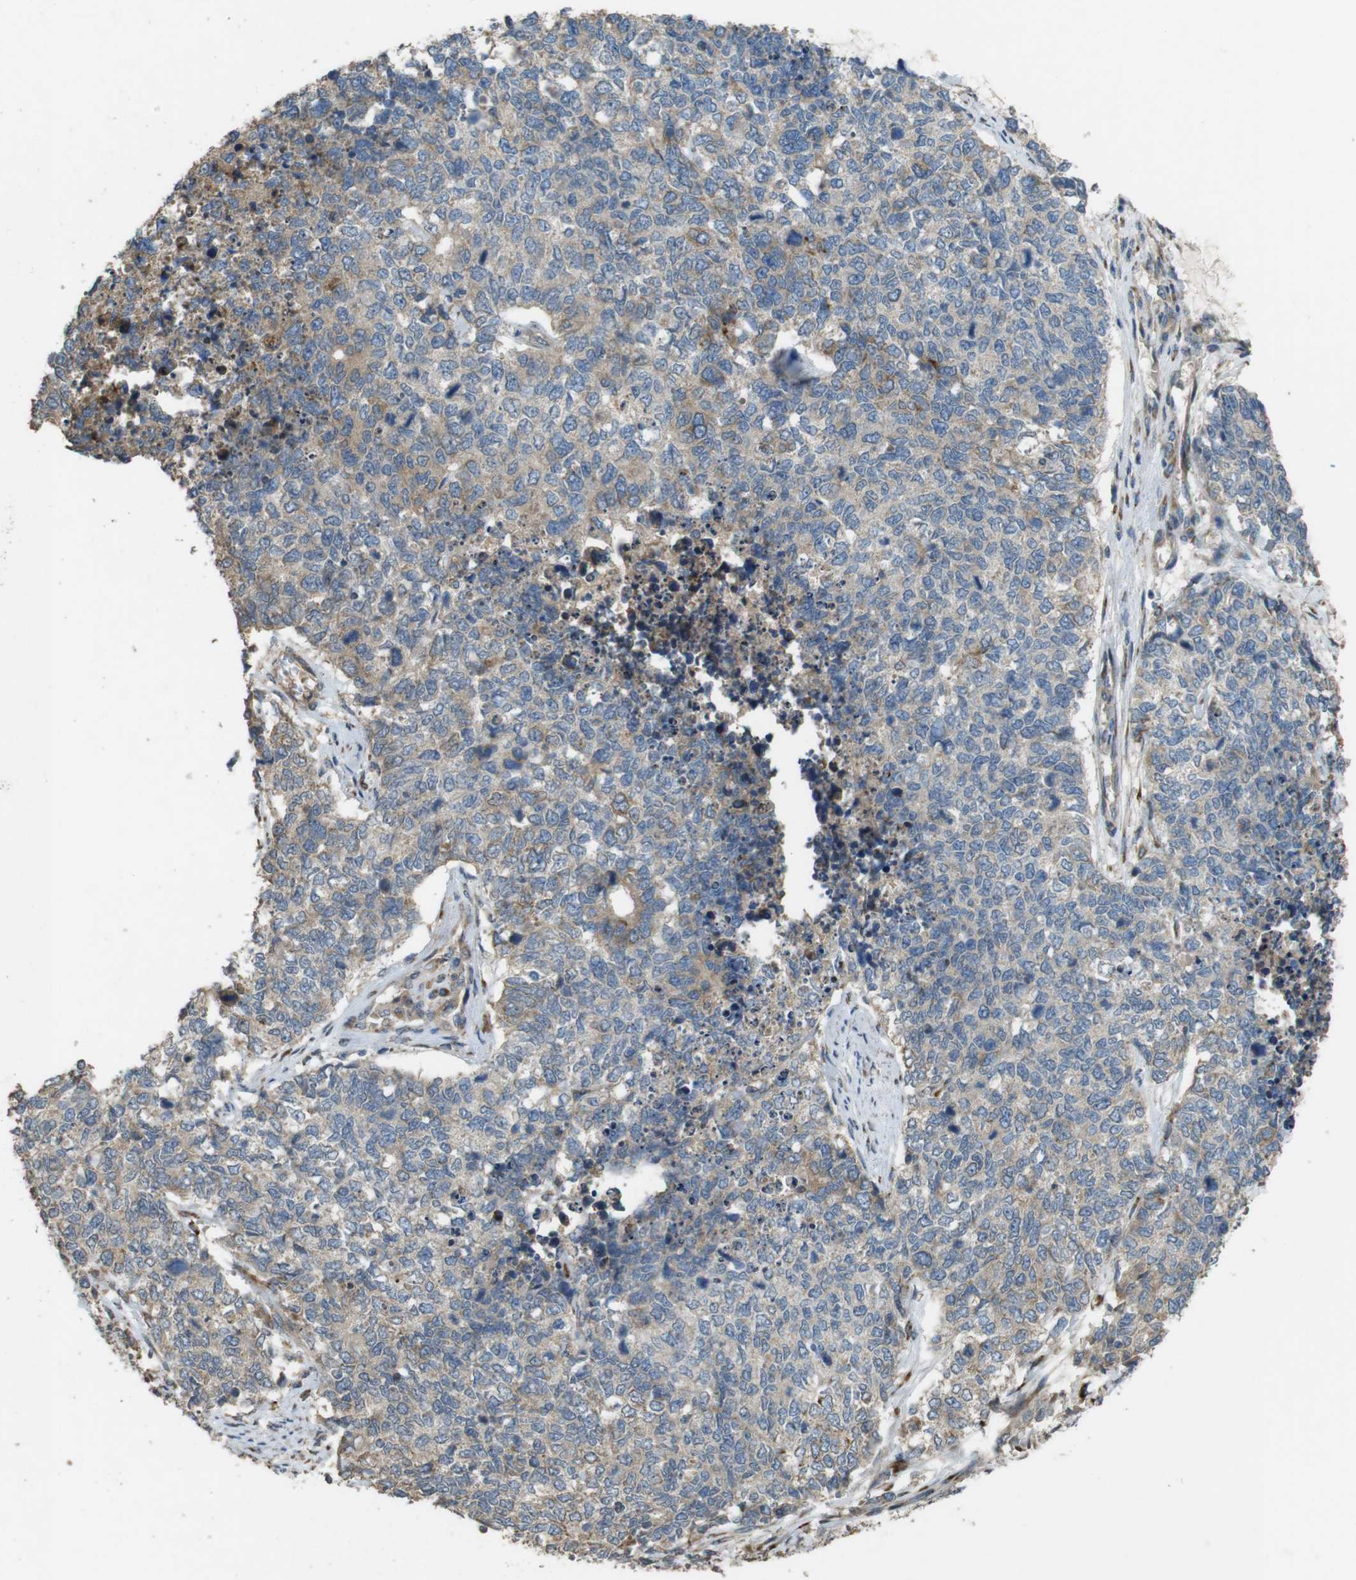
{"staining": {"intensity": "weak", "quantity": "<25%", "location": "cytoplasmic/membranous"}, "tissue": "cervical cancer", "cell_type": "Tumor cells", "image_type": "cancer", "snomed": [{"axis": "morphology", "description": "Squamous cell carcinoma, NOS"}, {"axis": "topography", "description": "Cervix"}], "caption": "This is a histopathology image of immunohistochemistry staining of cervical squamous cell carcinoma, which shows no positivity in tumor cells.", "gene": "ARHGAP24", "patient": {"sex": "female", "age": 63}}